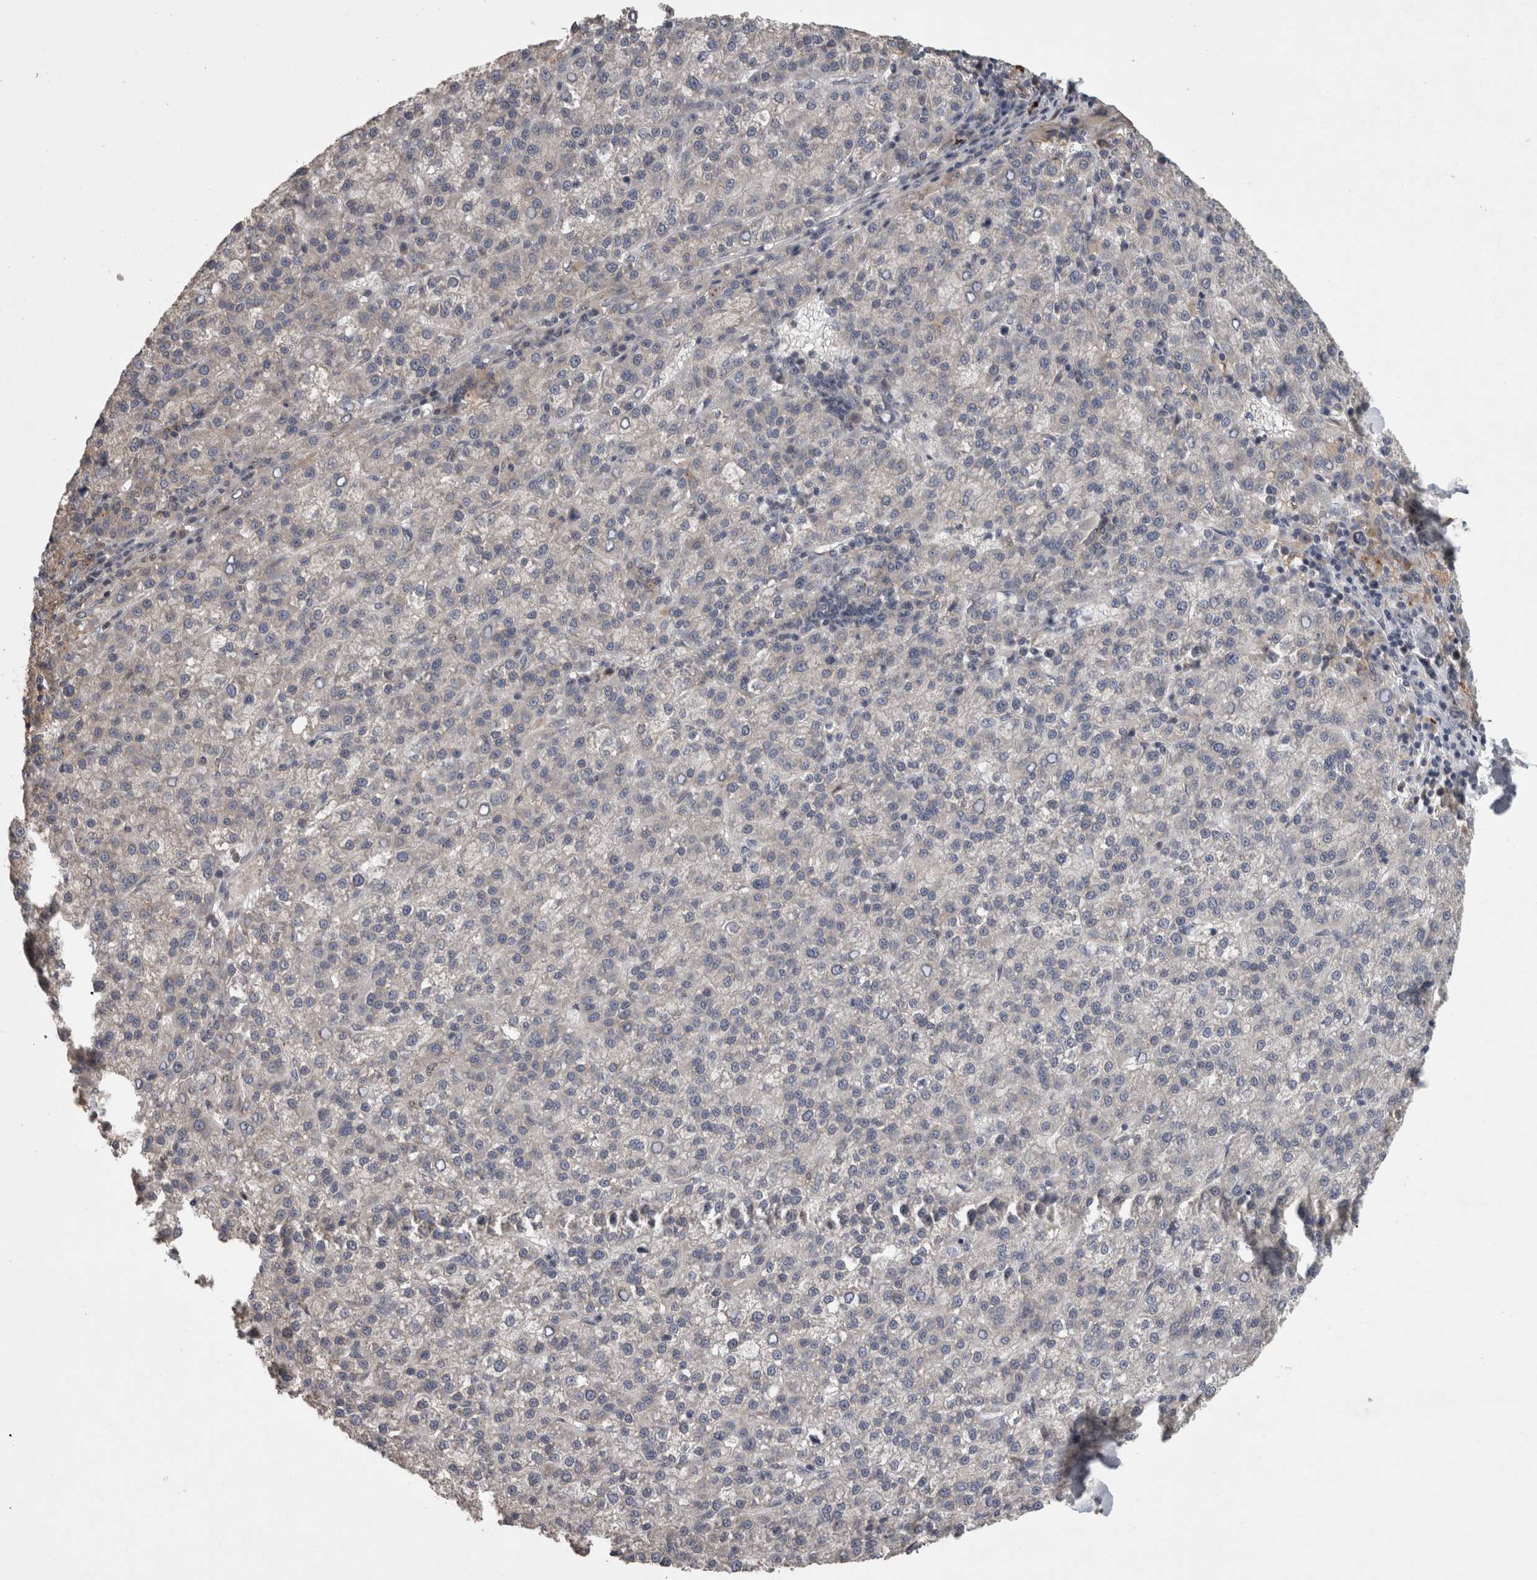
{"staining": {"intensity": "negative", "quantity": "none", "location": "none"}, "tissue": "liver cancer", "cell_type": "Tumor cells", "image_type": "cancer", "snomed": [{"axis": "morphology", "description": "Carcinoma, Hepatocellular, NOS"}, {"axis": "topography", "description": "Liver"}], "caption": "The image displays no staining of tumor cells in liver cancer (hepatocellular carcinoma).", "gene": "PCM1", "patient": {"sex": "female", "age": 58}}